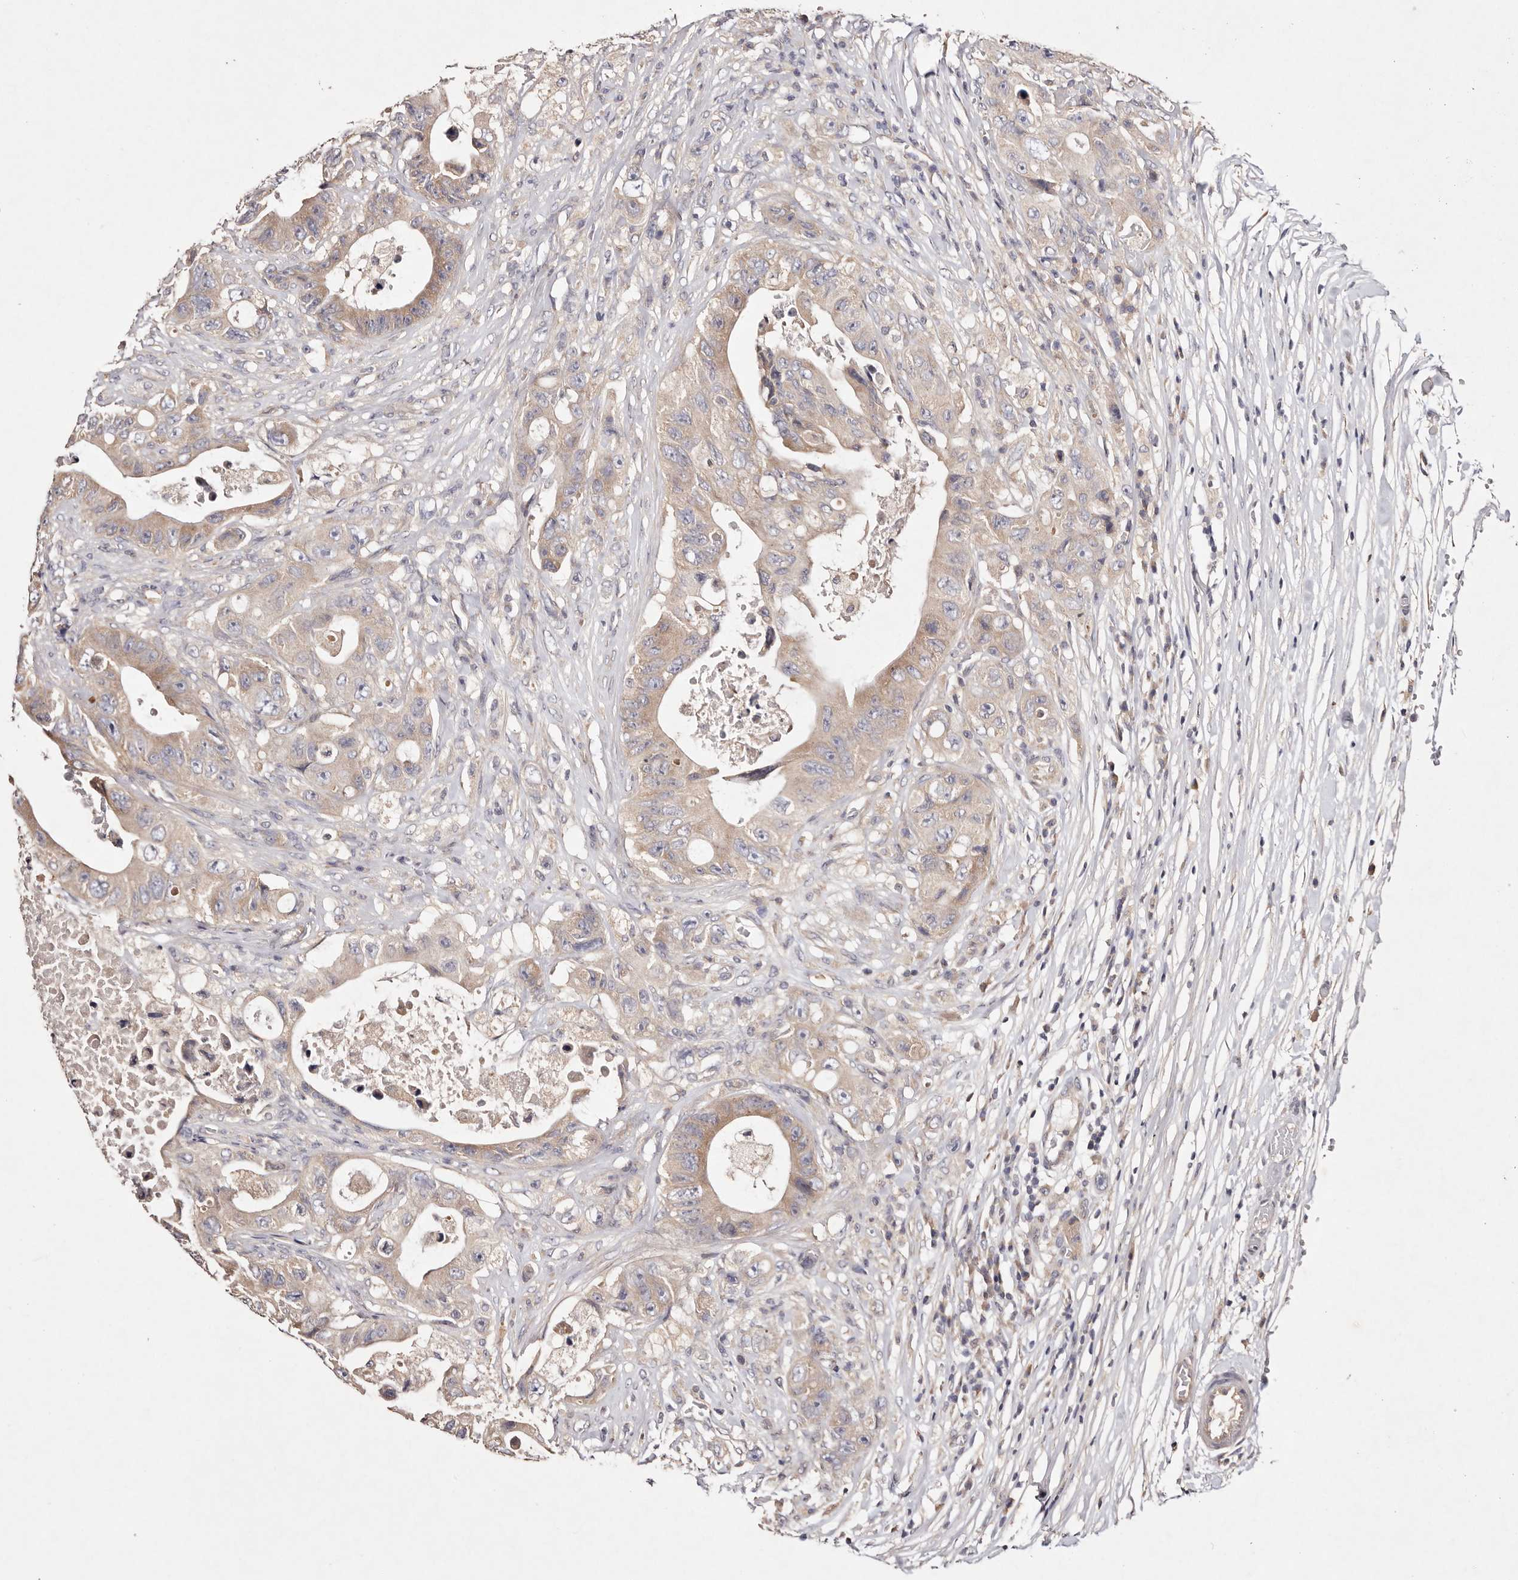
{"staining": {"intensity": "weak", "quantity": "25%-75%", "location": "cytoplasmic/membranous"}, "tissue": "colorectal cancer", "cell_type": "Tumor cells", "image_type": "cancer", "snomed": [{"axis": "morphology", "description": "Adenocarcinoma, NOS"}, {"axis": "topography", "description": "Colon"}], "caption": "Weak cytoplasmic/membranous expression is appreciated in approximately 25%-75% of tumor cells in colorectal cancer. The staining was performed using DAB, with brown indicating positive protein expression. Nuclei are stained blue with hematoxylin.", "gene": "TSC2", "patient": {"sex": "female", "age": 46}}